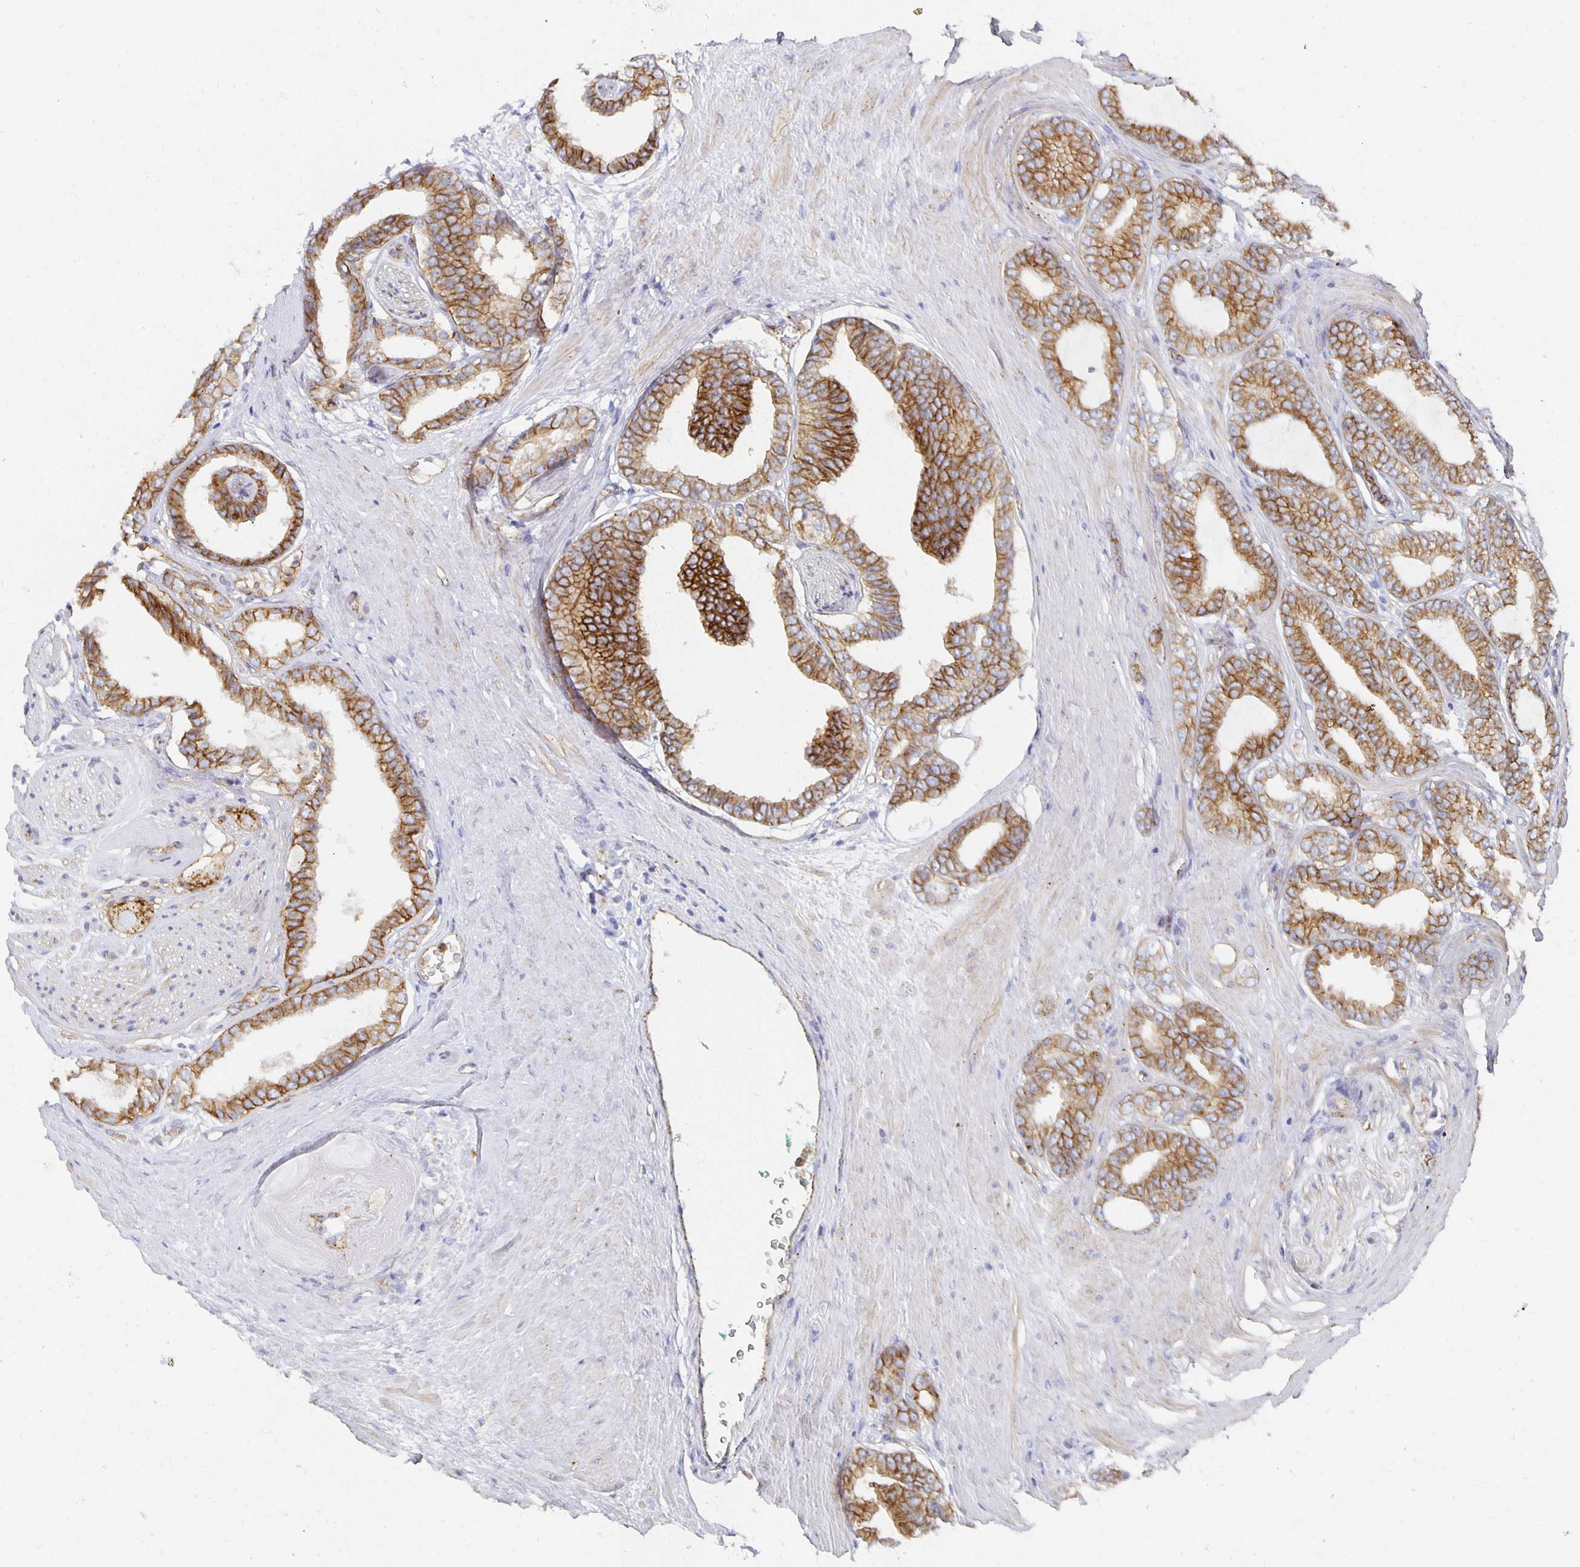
{"staining": {"intensity": "strong", "quantity": ">75%", "location": "cytoplasmic/membranous"}, "tissue": "prostate cancer", "cell_type": "Tumor cells", "image_type": "cancer", "snomed": [{"axis": "morphology", "description": "Adenocarcinoma, Low grade"}, {"axis": "topography", "description": "Prostate"}], "caption": "About >75% of tumor cells in low-grade adenocarcinoma (prostate) demonstrate strong cytoplasmic/membranous protein positivity as visualized by brown immunohistochemical staining.", "gene": "TAAR1", "patient": {"sex": "male", "age": 65}}